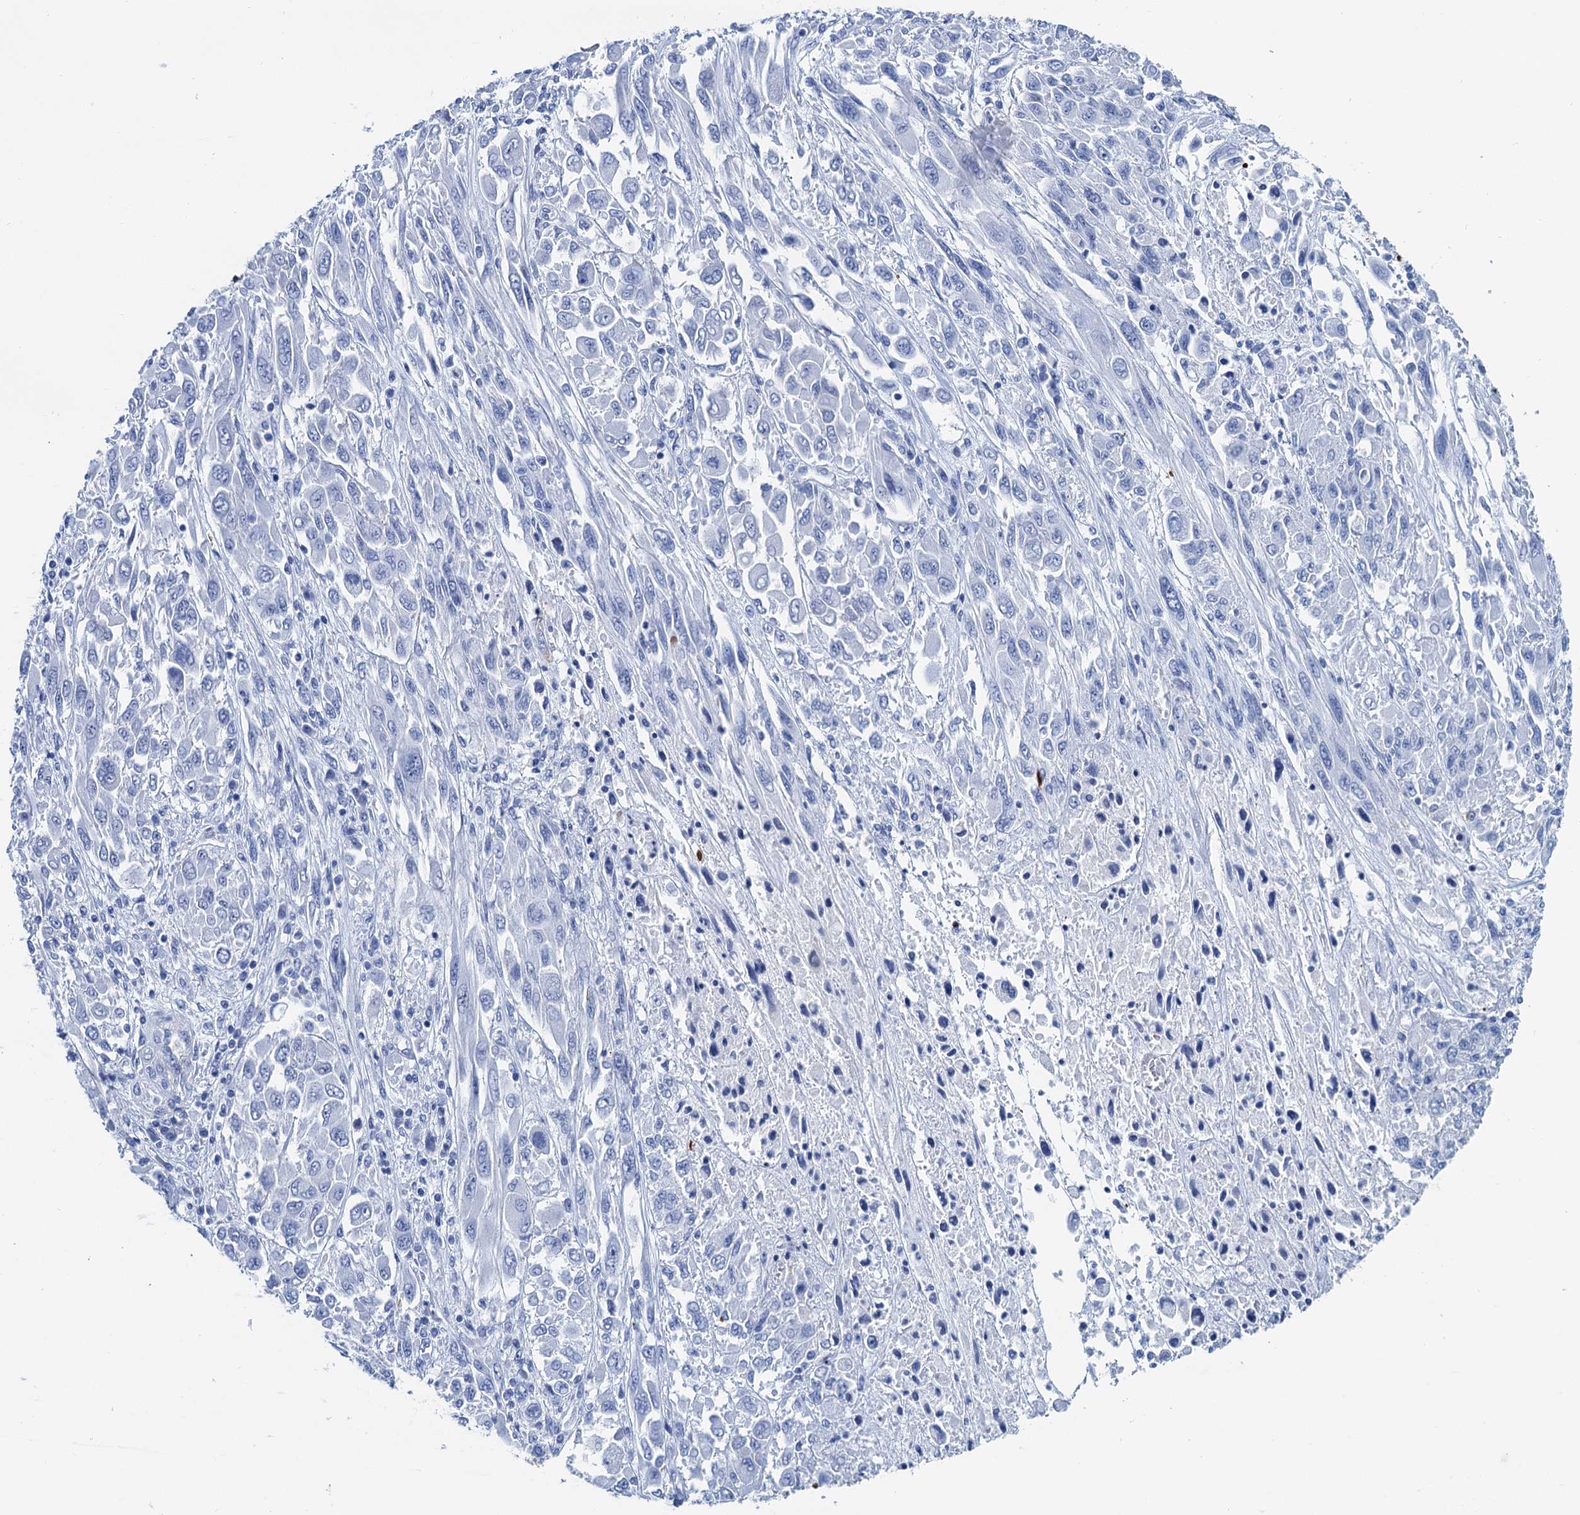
{"staining": {"intensity": "negative", "quantity": "none", "location": "none"}, "tissue": "melanoma", "cell_type": "Tumor cells", "image_type": "cancer", "snomed": [{"axis": "morphology", "description": "Malignant melanoma, NOS"}, {"axis": "topography", "description": "Skin"}], "caption": "This is an immunohistochemistry histopathology image of human melanoma. There is no staining in tumor cells.", "gene": "NLRP10", "patient": {"sex": "female", "age": 91}}